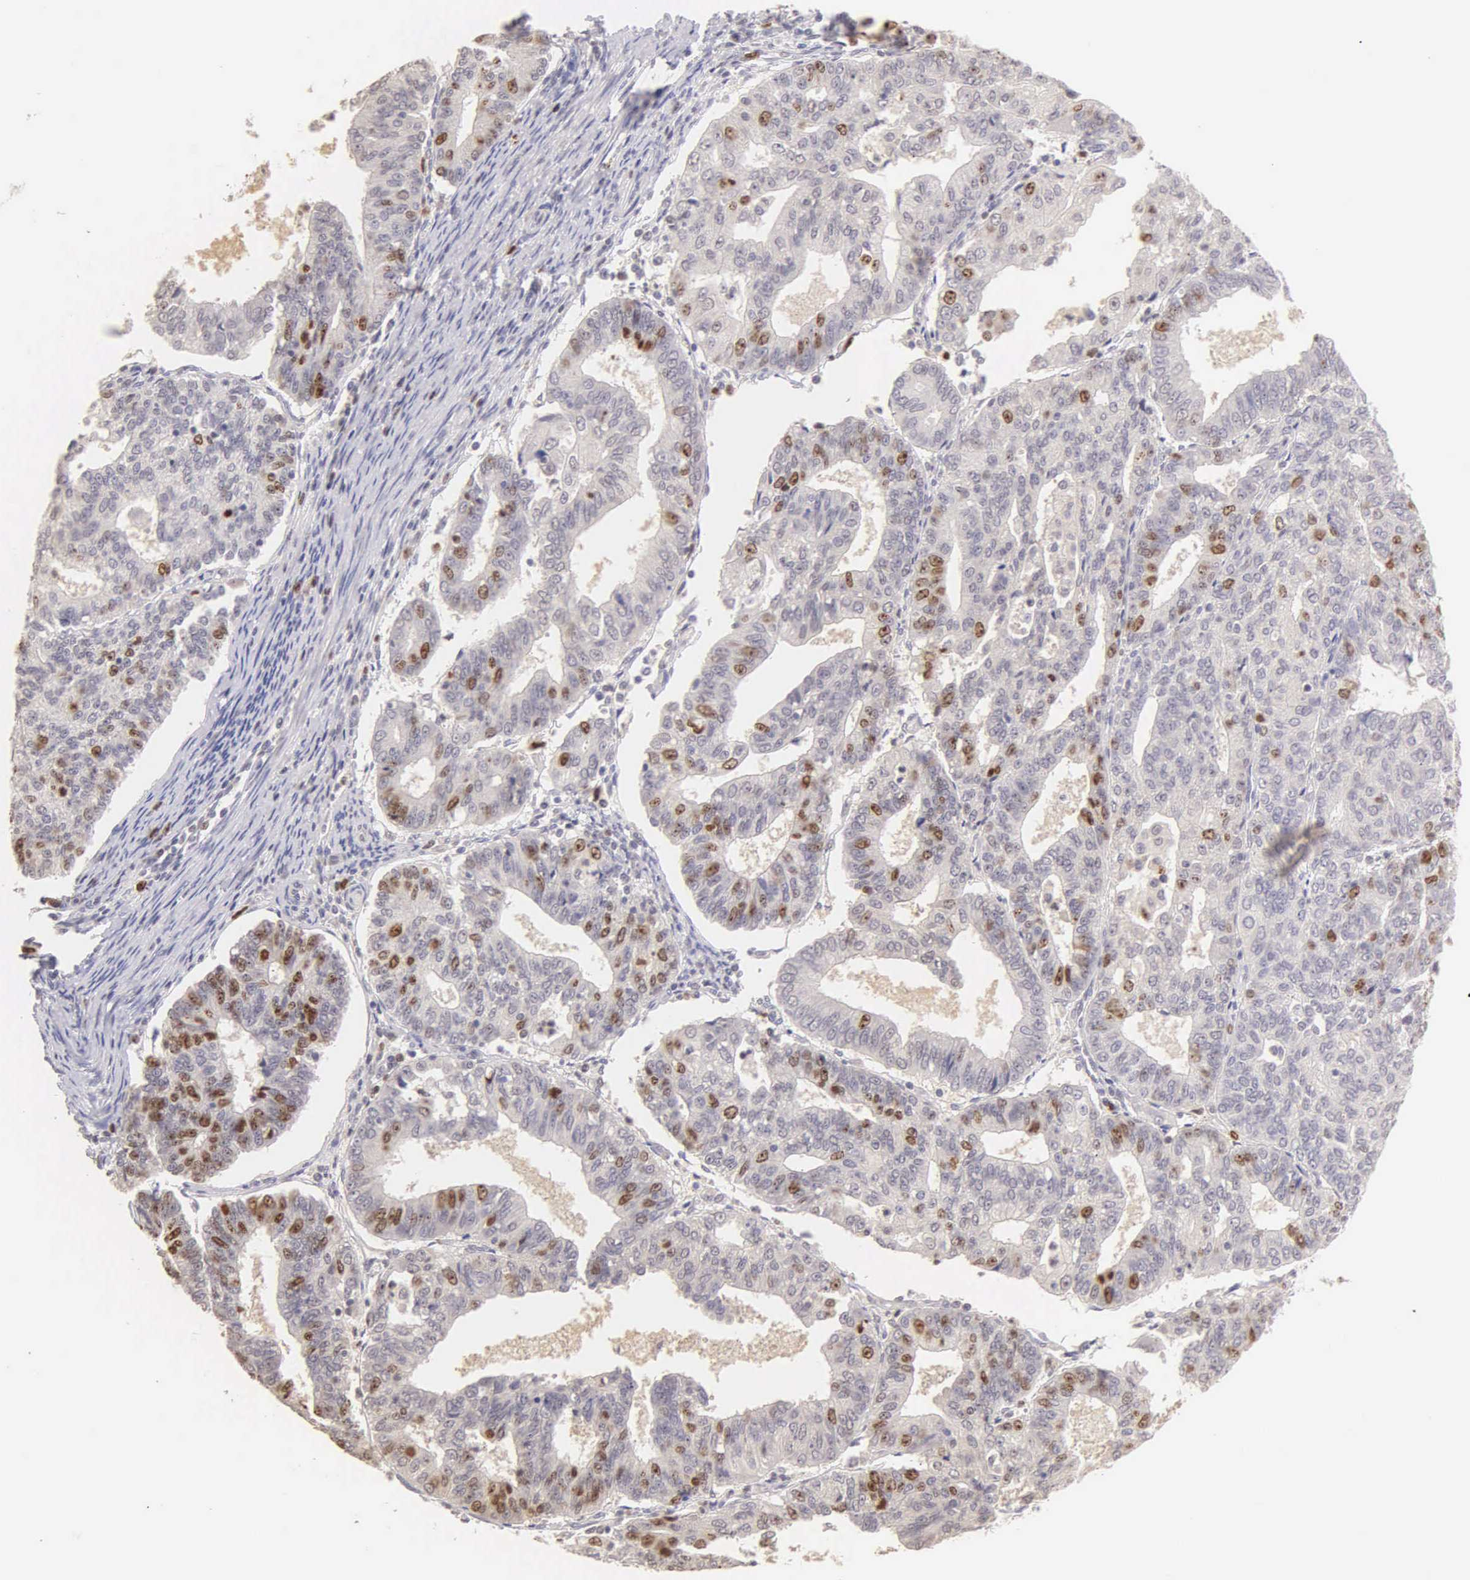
{"staining": {"intensity": "moderate", "quantity": "25%-75%", "location": "nuclear"}, "tissue": "endometrial cancer", "cell_type": "Tumor cells", "image_type": "cancer", "snomed": [{"axis": "morphology", "description": "Adenocarcinoma, NOS"}, {"axis": "topography", "description": "Endometrium"}], "caption": "Protein expression analysis of adenocarcinoma (endometrial) displays moderate nuclear positivity in approximately 25%-75% of tumor cells. (IHC, brightfield microscopy, high magnification).", "gene": "MKI67", "patient": {"sex": "female", "age": 56}}